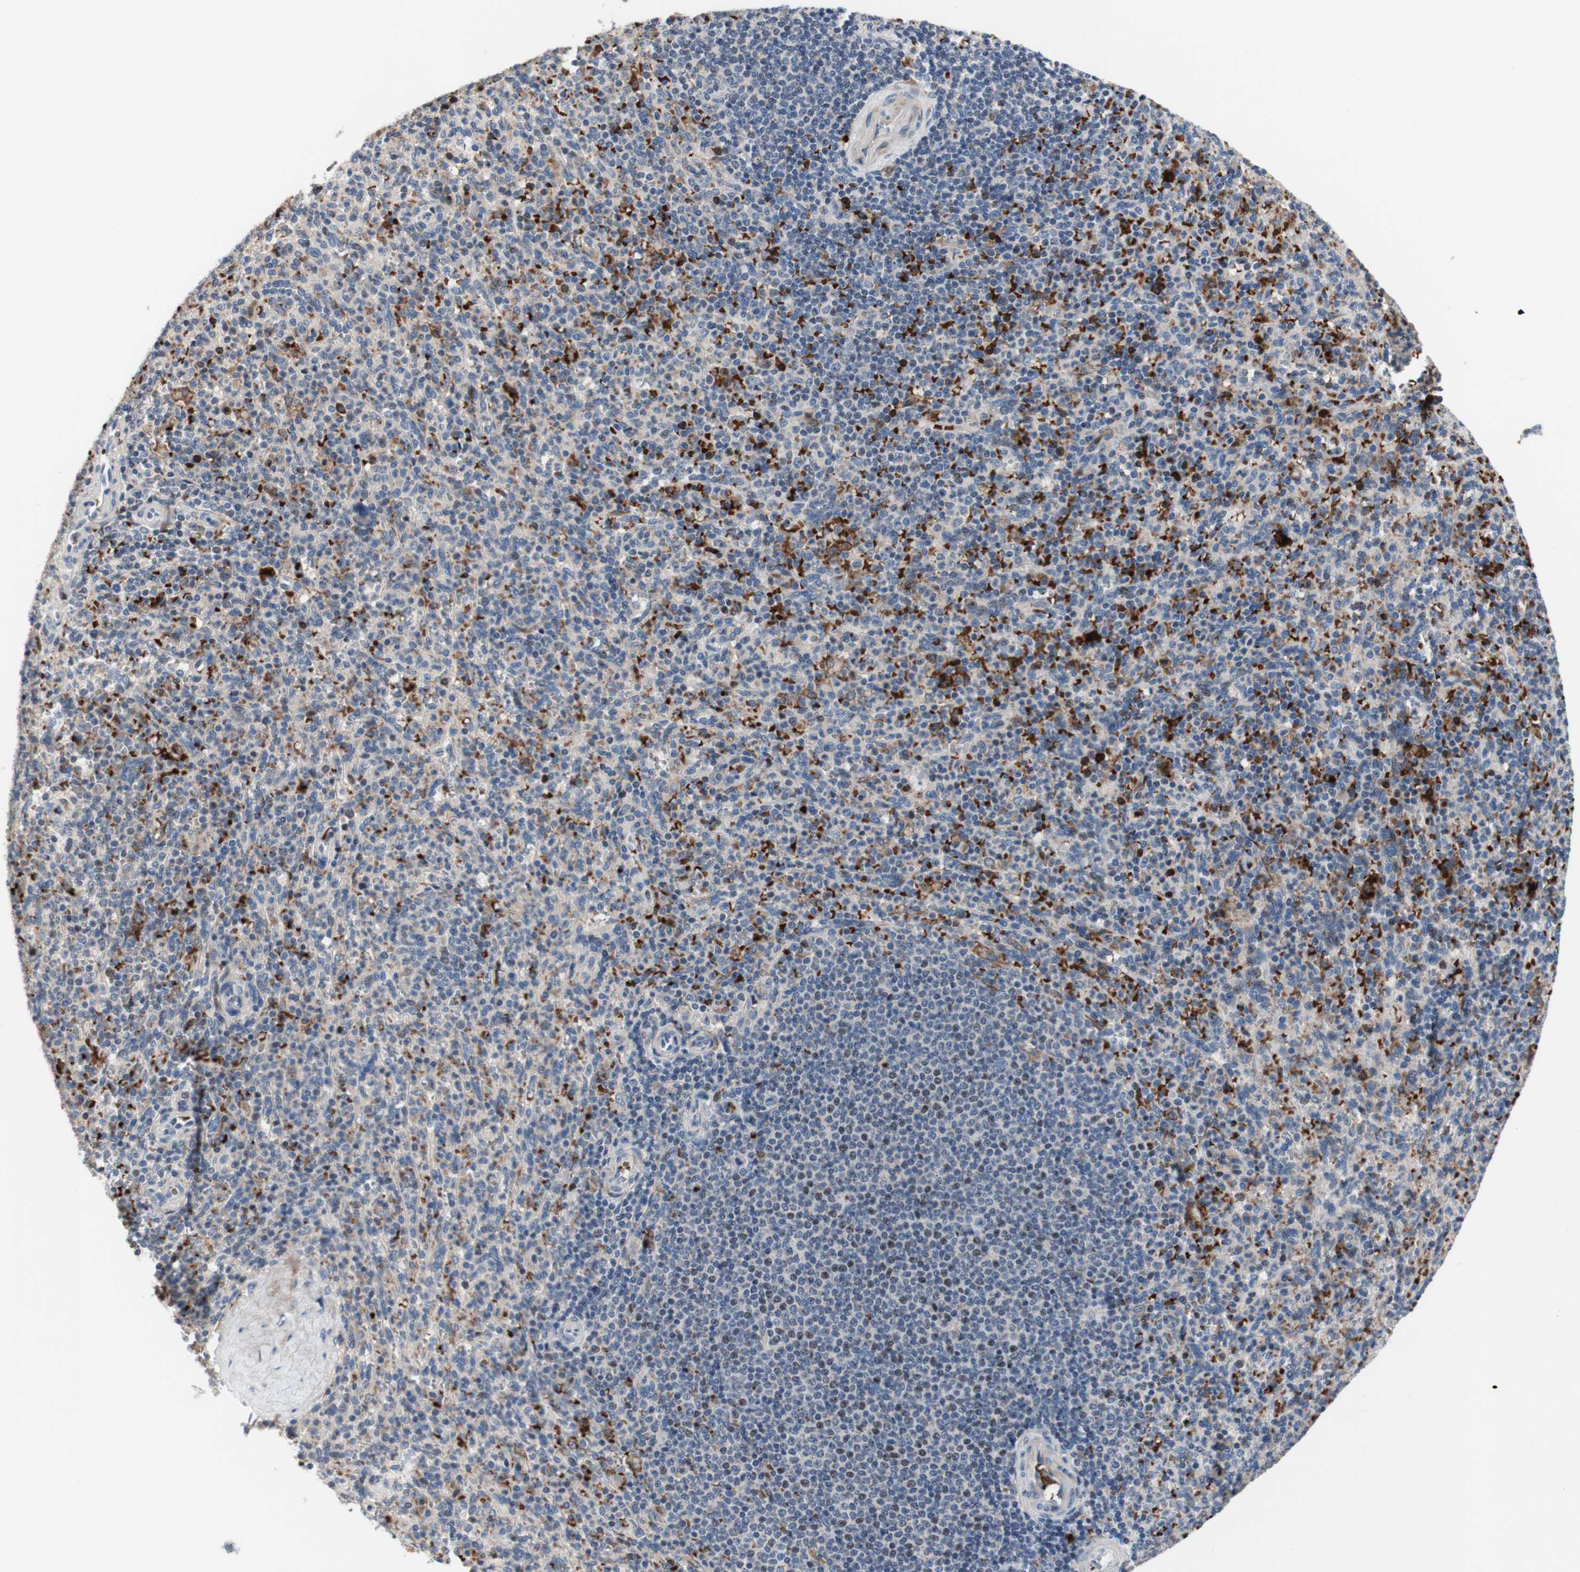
{"staining": {"intensity": "strong", "quantity": "<25%", "location": "cytoplasmic/membranous,nuclear"}, "tissue": "spleen", "cell_type": "Cells in red pulp", "image_type": "normal", "snomed": [{"axis": "morphology", "description": "Normal tissue, NOS"}, {"axis": "topography", "description": "Spleen"}], "caption": "Normal spleen reveals strong cytoplasmic/membranous,nuclear expression in approximately <25% of cells in red pulp, visualized by immunohistochemistry. (Stains: DAB in brown, nuclei in blue, Microscopy: brightfield microscopy at high magnification).", "gene": "CDON", "patient": {"sex": "male", "age": 36}}